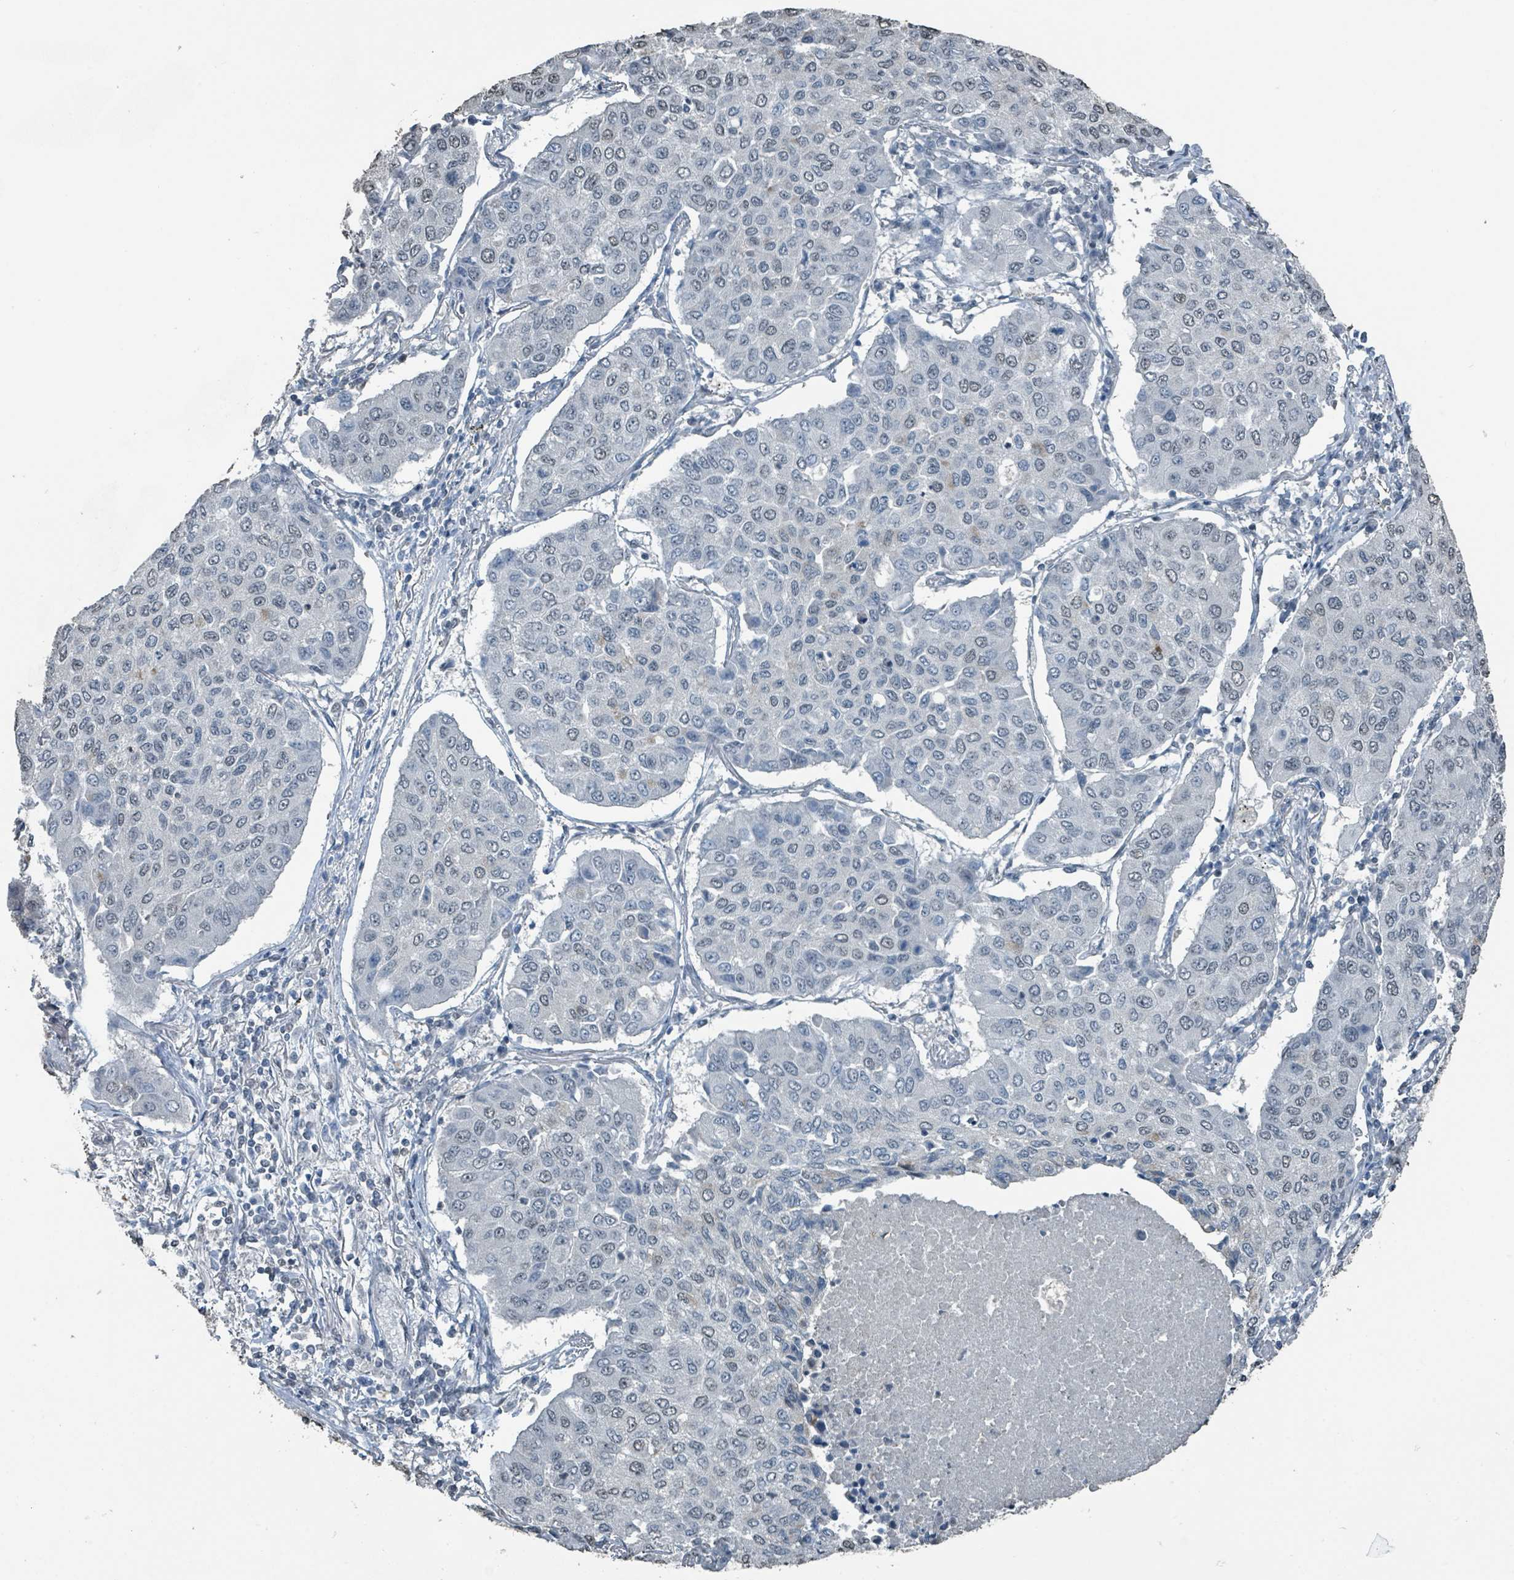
{"staining": {"intensity": "weak", "quantity": "<25%", "location": "nuclear"}, "tissue": "lung cancer", "cell_type": "Tumor cells", "image_type": "cancer", "snomed": [{"axis": "morphology", "description": "Squamous cell carcinoma, NOS"}, {"axis": "topography", "description": "Lung"}], "caption": "Image shows no significant protein positivity in tumor cells of lung cancer (squamous cell carcinoma).", "gene": "PHIP", "patient": {"sex": "male", "age": 74}}